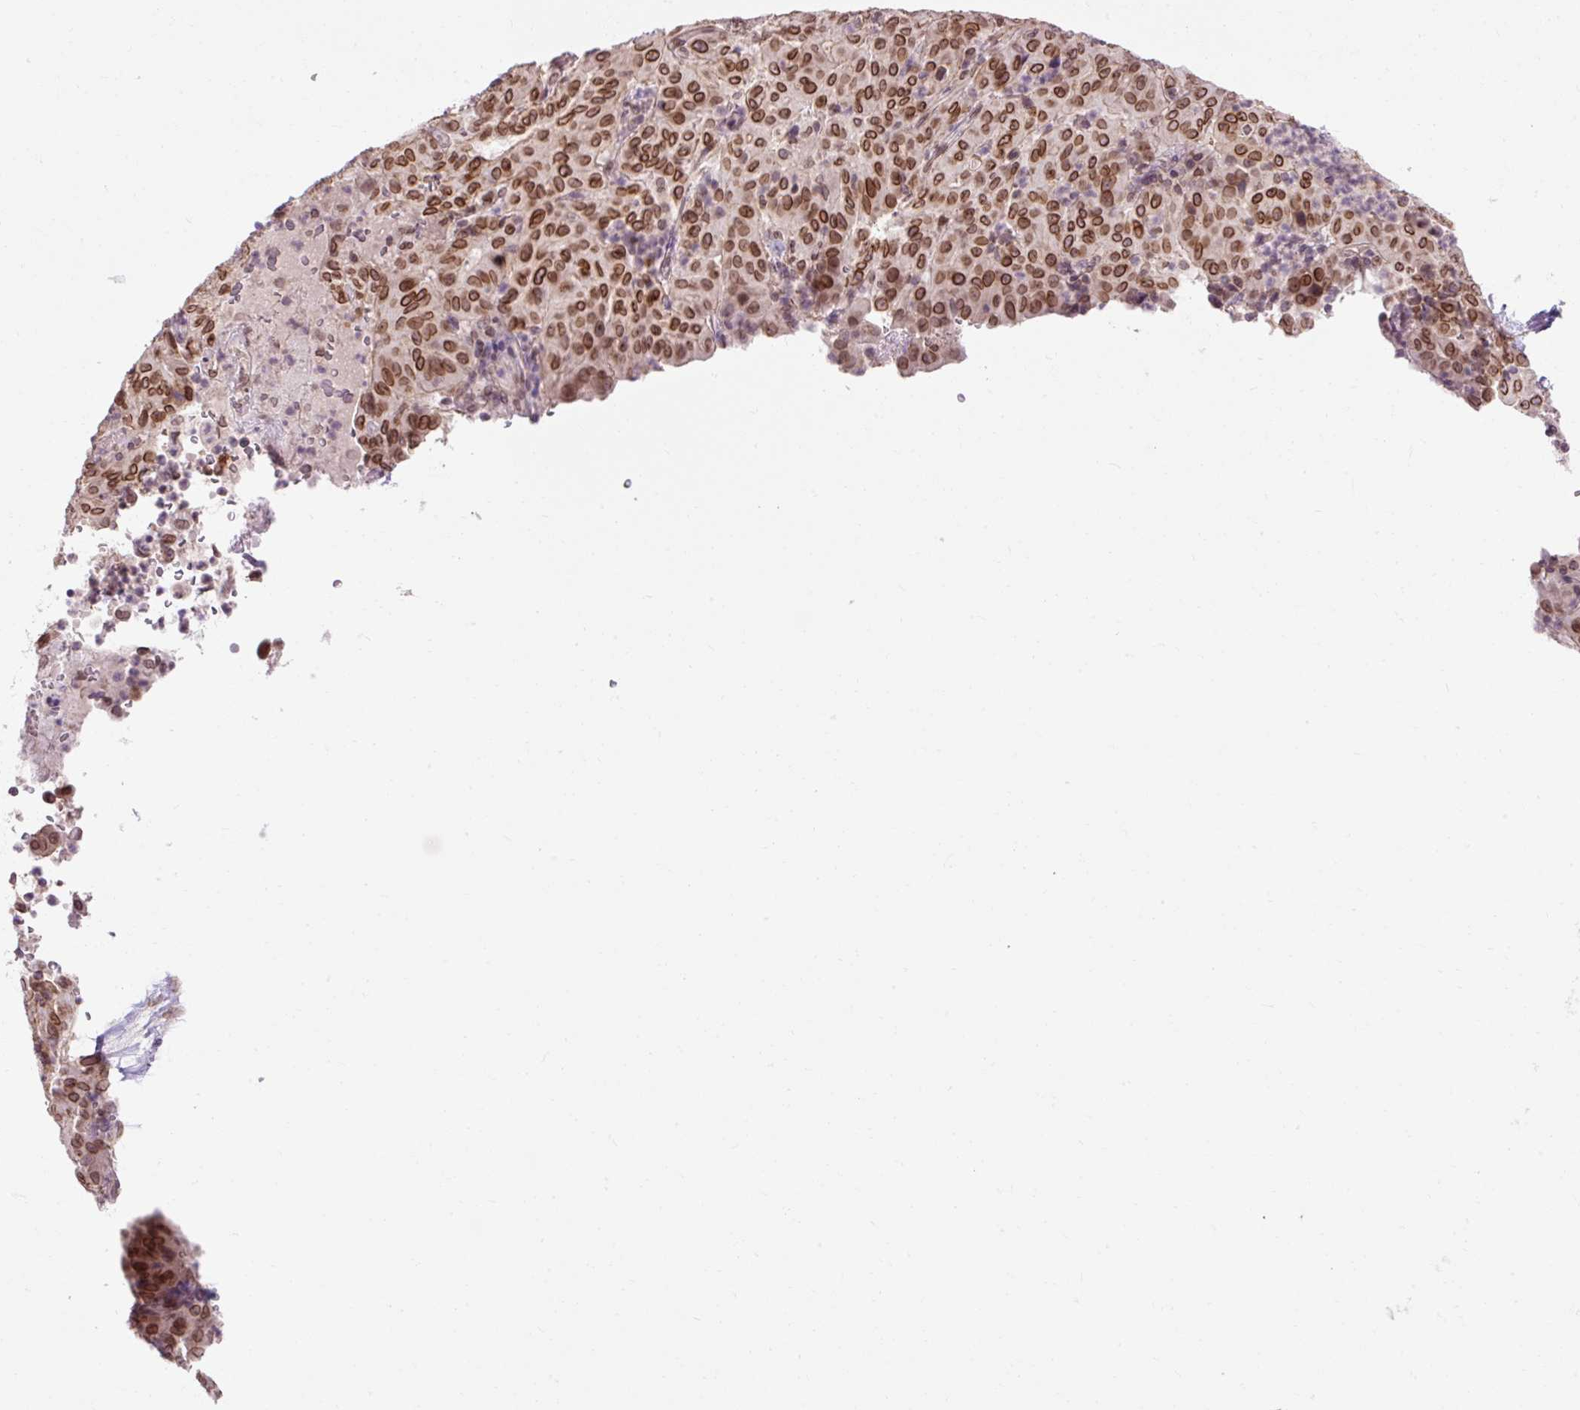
{"staining": {"intensity": "strong", "quantity": ">75%", "location": "cytoplasmic/membranous,nuclear"}, "tissue": "pancreatic cancer", "cell_type": "Tumor cells", "image_type": "cancer", "snomed": [{"axis": "morphology", "description": "Adenocarcinoma, NOS"}, {"axis": "topography", "description": "Pancreas"}], "caption": "Human pancreatic adenocarcinoma stained for a protein (brown) displays strong cytoplasmic/membranous and nuclear positive expression in about >75% of tumor cells.", "gene": "ZNF610", "patient": {"sex": "male", "age": 63}}